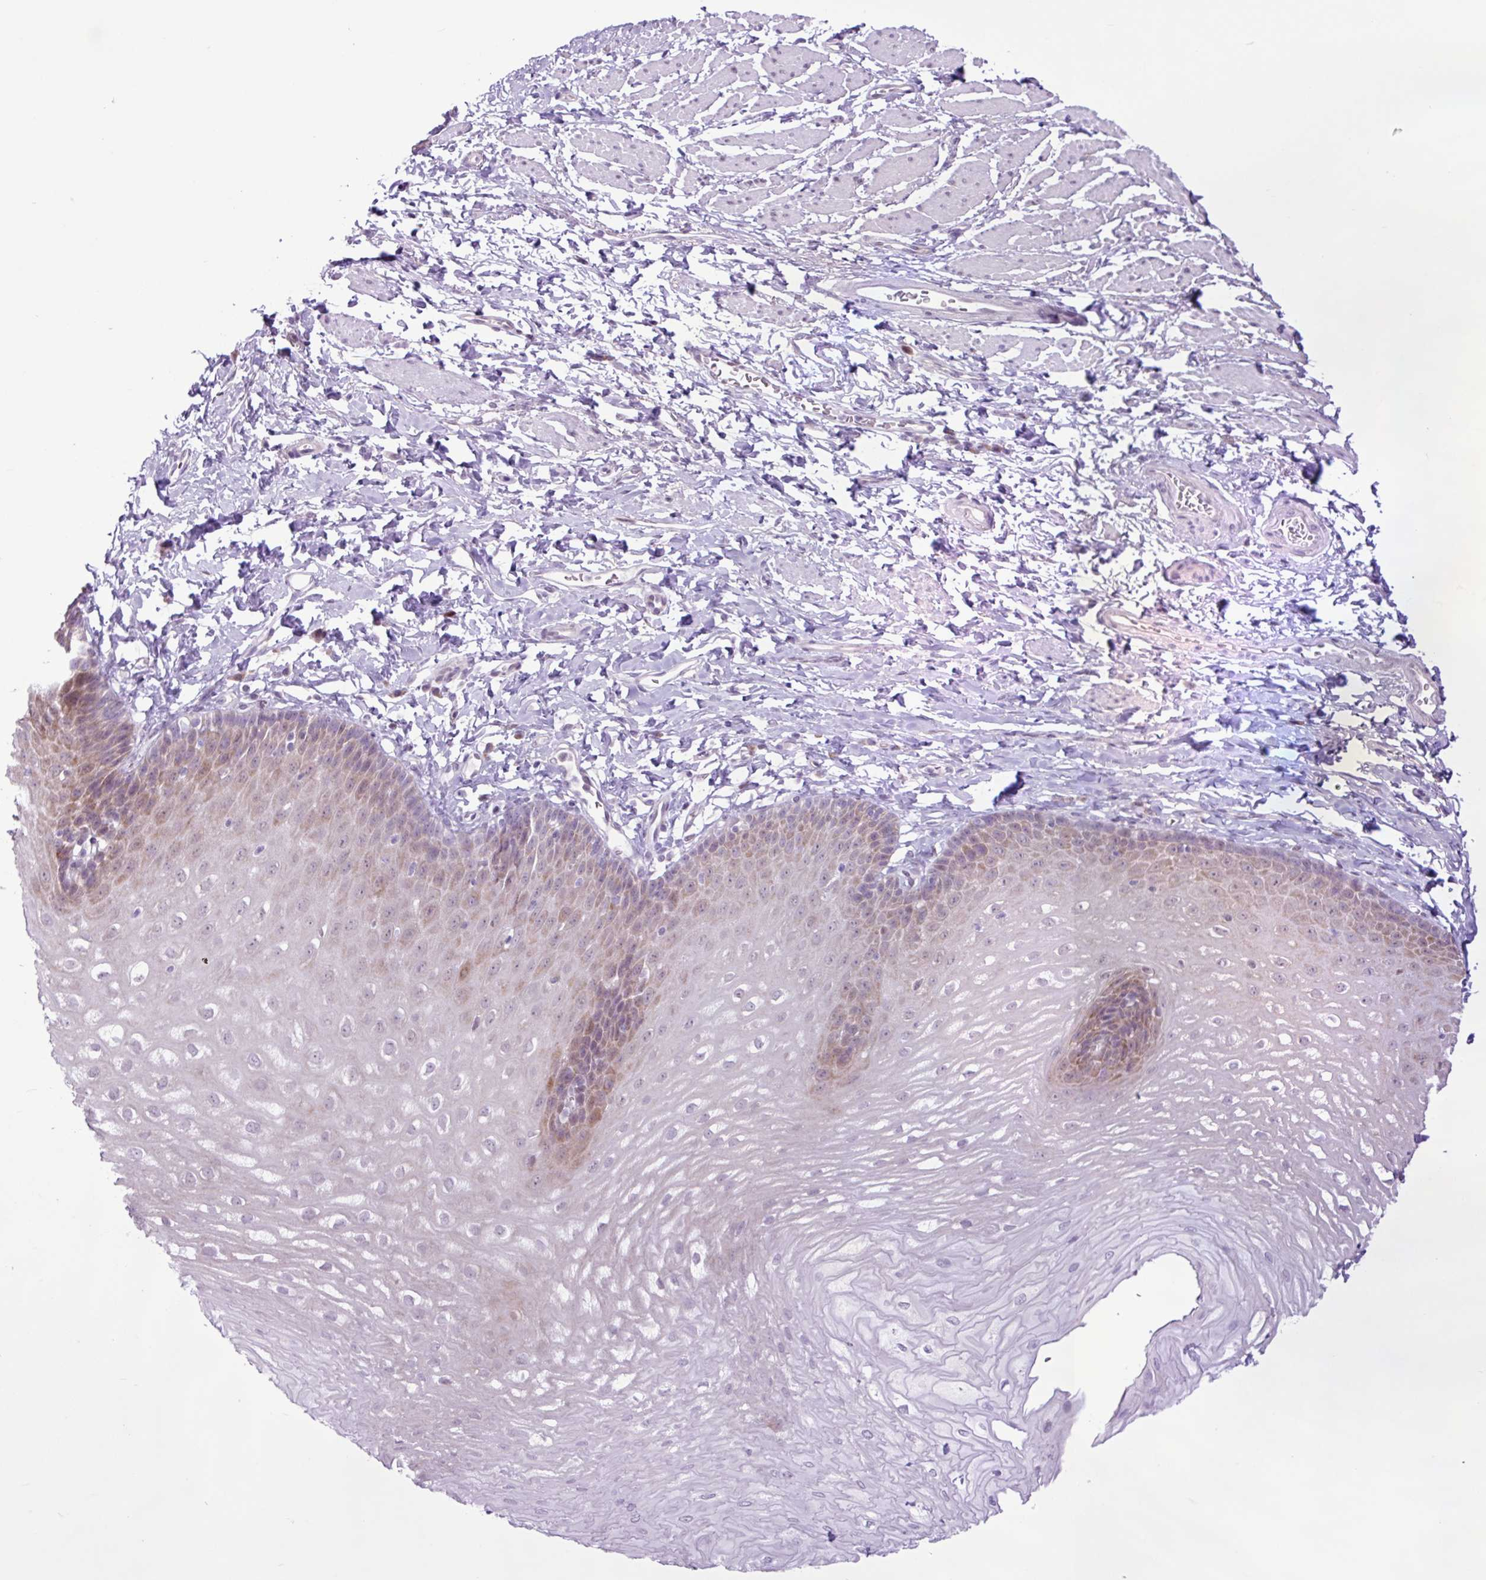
{"staining": {"intensity": "moderate", "quantity": "25%-75%", "location": "cytoplasmic/membranous,nuclear"}, "tissue": "esophagus", "cell_type": "Squamous epithelial cells", "image_type": "normal", "snomed": [{"axis": "morphology", "description": "Normal tissue, NOS"}, {"axis": "topography", "description": "Esophagus"}], "caption": "Immunohistochemical staining of normal human esophagus exhibits 25%-75% levels of moderate cytoplasmic/membranous,nuclear protein staining in approximately 25%-75% of squamous epithelial cells. (Stains: DAB in brown, nuclei in blue, Microscopy: brightfield microscopy at high magnification).", "gene": "ELOA2", "patient": {"sex": "male", "age": 70}}